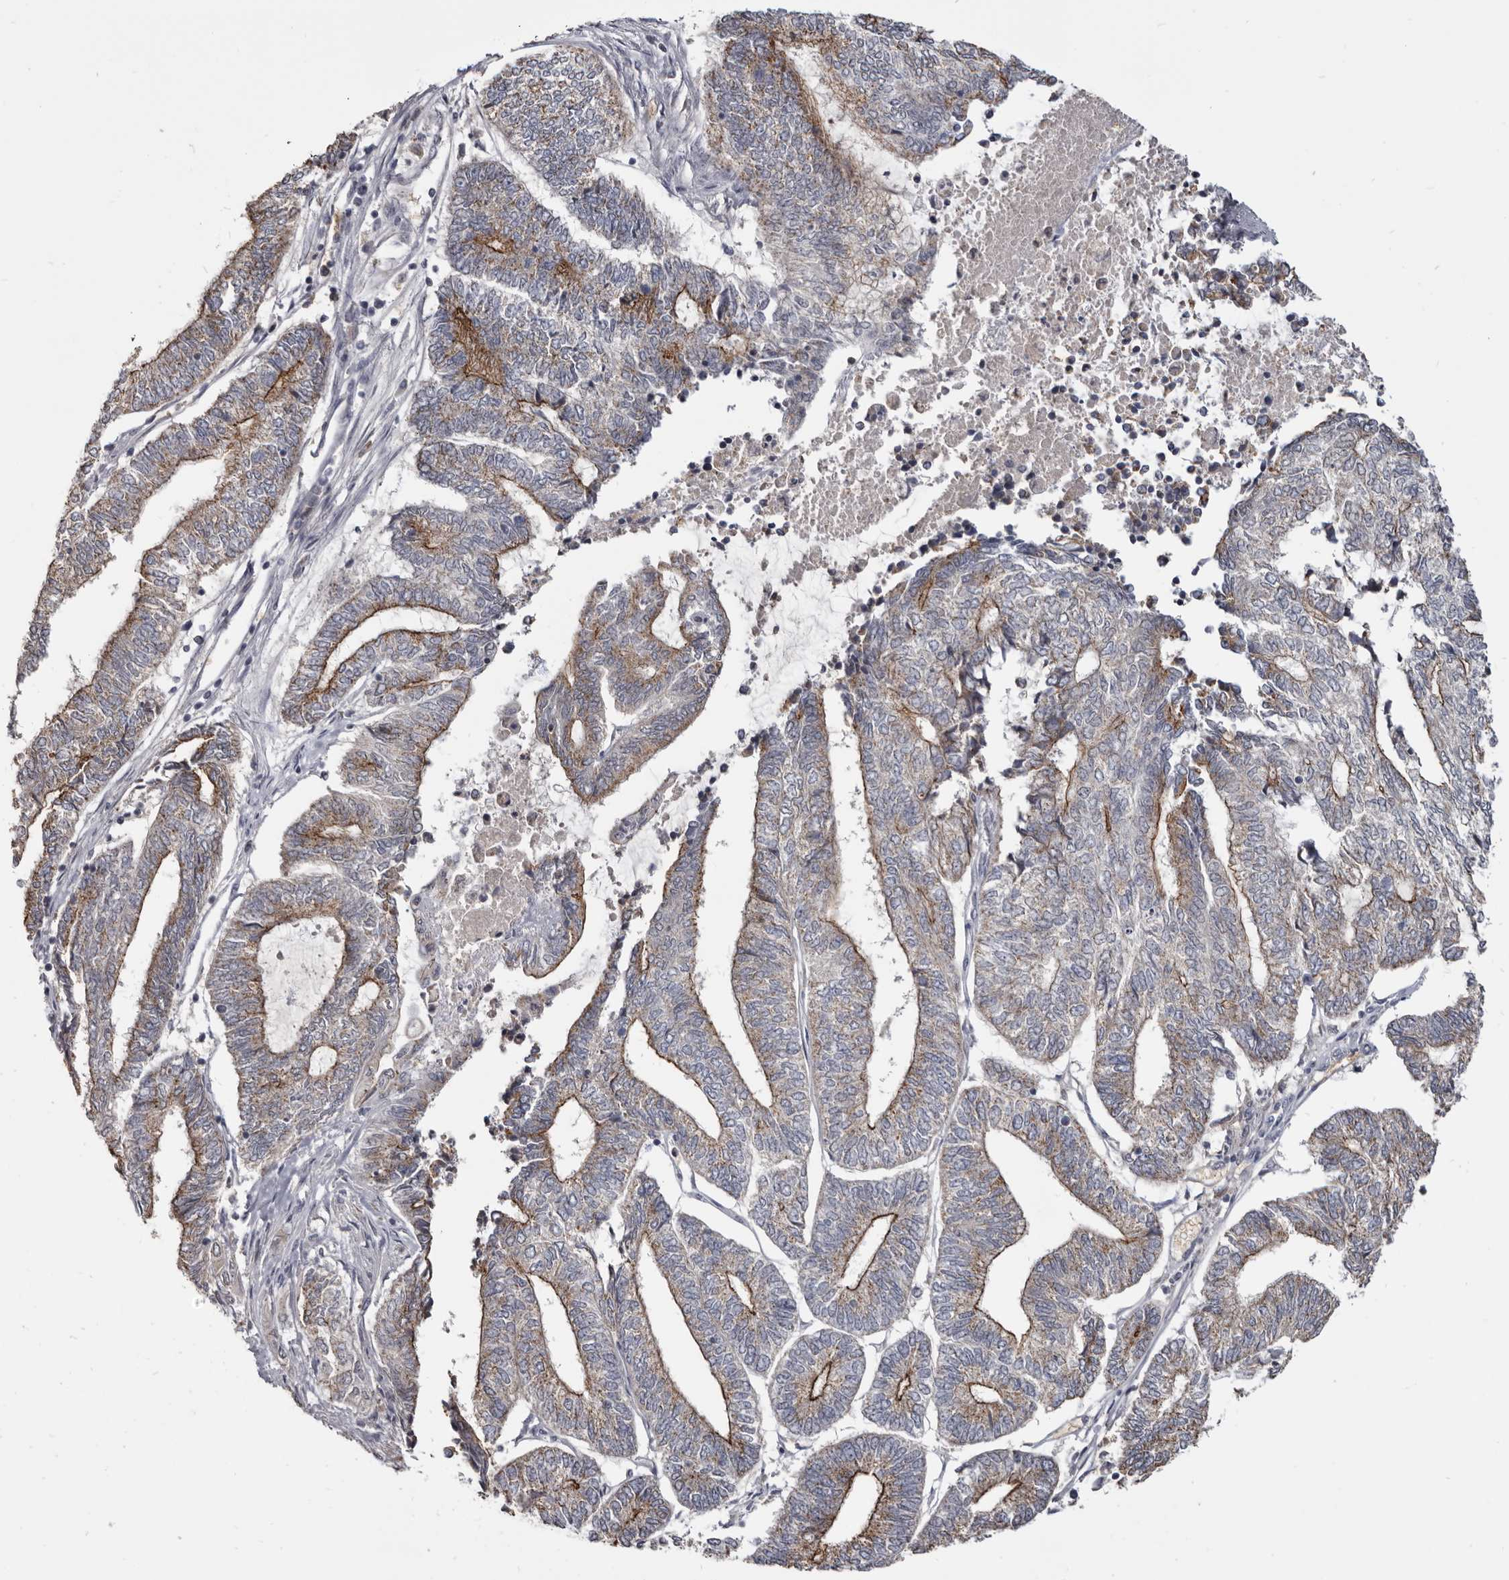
{"staining": {"intensity": "moderate", "quantity": ">75%", "location": "cytoplasmic/membranous"}, "tissue": "endometrial cancer", "cell_type": "Tumor cells", "image_type": "cancer", "snomed": [{"axis": "morphology", "description": "Adenocarcinoma, NOS"}, {"axis": "topography", "description": "Uterus"}, {"axis": "topography", "description": "Endometrium"}], "caption": "This image displays immunohistochemistry (IHC) staining of adenocarcinoma (endometrial), with medium moderate cytoplasmic/membranous staining in approximately >75% of tumor cells.", "gene": "CGN", "patient": {"sex": "female", "age": 70}}